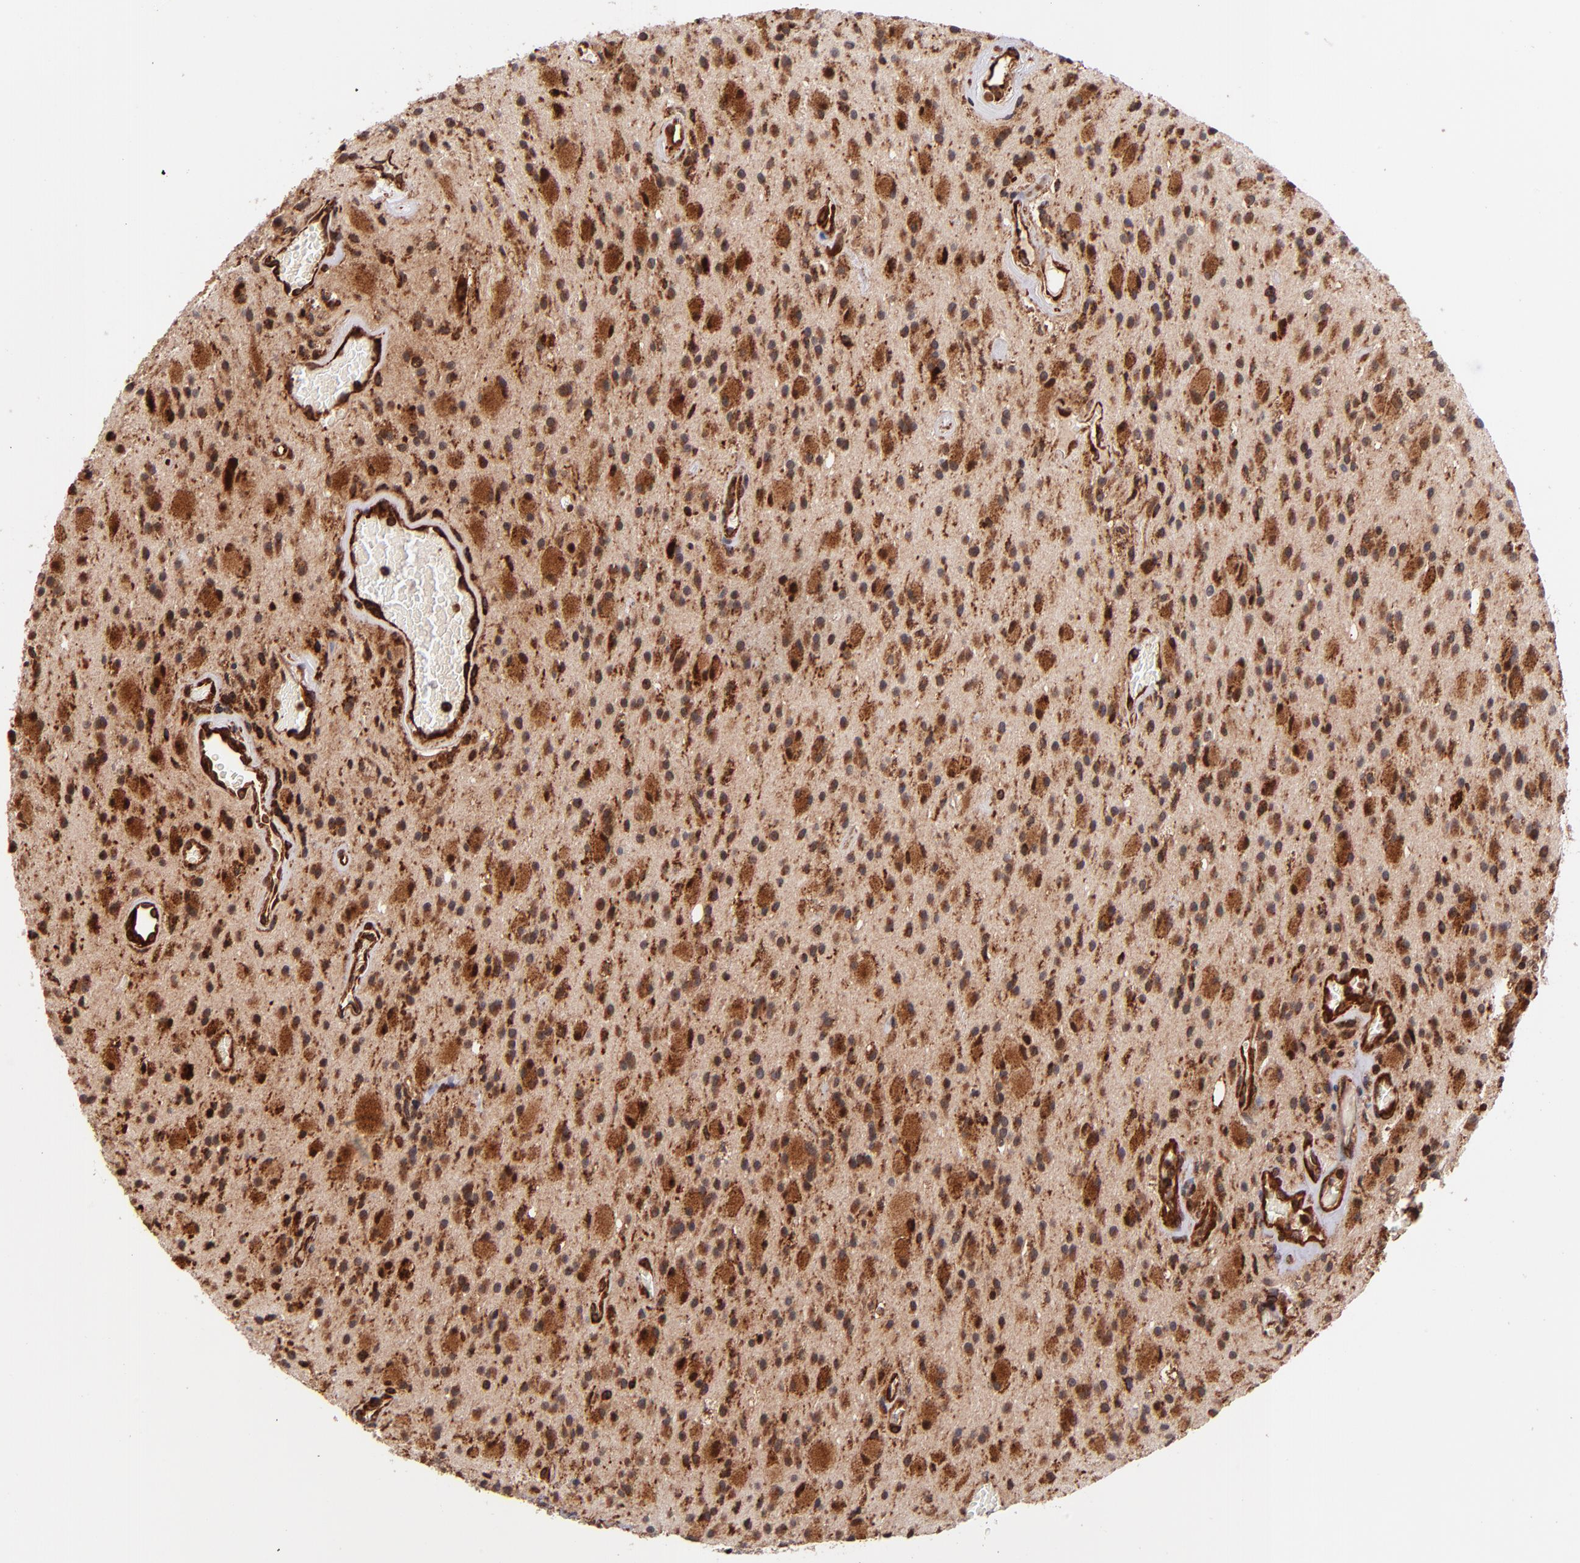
{"staining": {"intensity": "strong", "quantity": ">75%", "location": "cytoplasmic/membranous,nuclear"}, "tissue": "glioma", "cell_type": "Tumor cells", "image_type": "cancer", "snomed": [{"axis": "morphology", "description": "Glioma, malignant, Low grade"}, {"axis": "topography", "description": "Brain"}], "caption": "A photomicrograph showing strong cytoplasmic/membranous and nuclear positivity in about >75% of tumor cells in glioma, as visualized by brown immunohistochemical staining.", "gene": "STX8", "patient": {"sex": "male", "age": 58}}